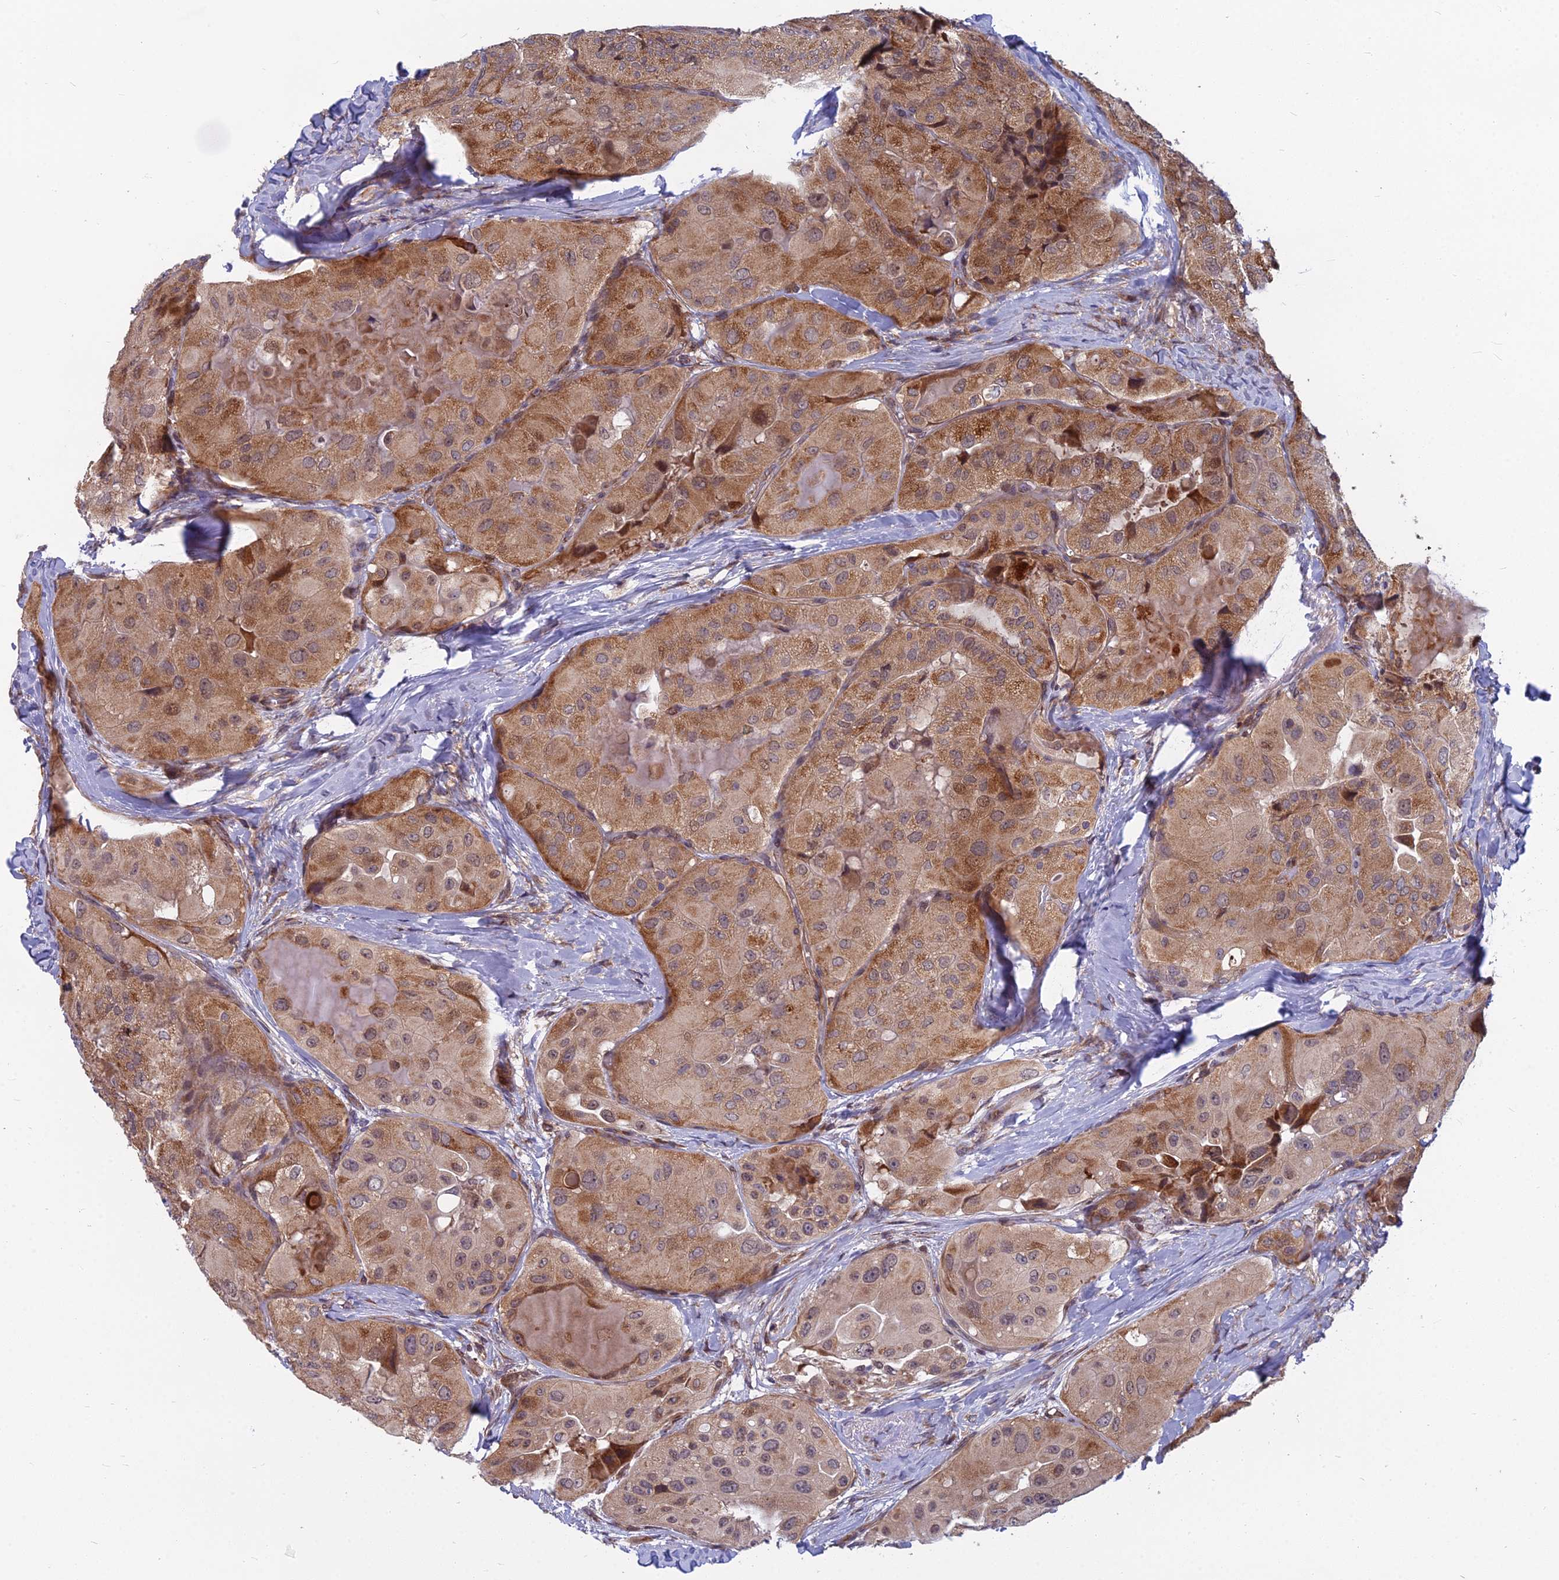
{"staining": {"intensity": "moderate", "quantity": ">75%", "location": "cytoplasmic/membranous"}, "tissue": "thyroid cancer", "cell_type": "Tumor cells", "image_type": "cancer", "snomed": [{"axis": "morphology", "description": "Normal tissue, NOS"}, {"axis": "morphology", "description": "Papillary adenocarcinoma, NOS"}, {"axis": "topography", "description": "Thyroid gland"}], "caption": "Thyroid cancer tissue demonstrates moderate cytoplasmic/membranous expression in about >75% of tumor cells", "gene": "COMMD2", "patient": {"sex": "female", "age": 59}}